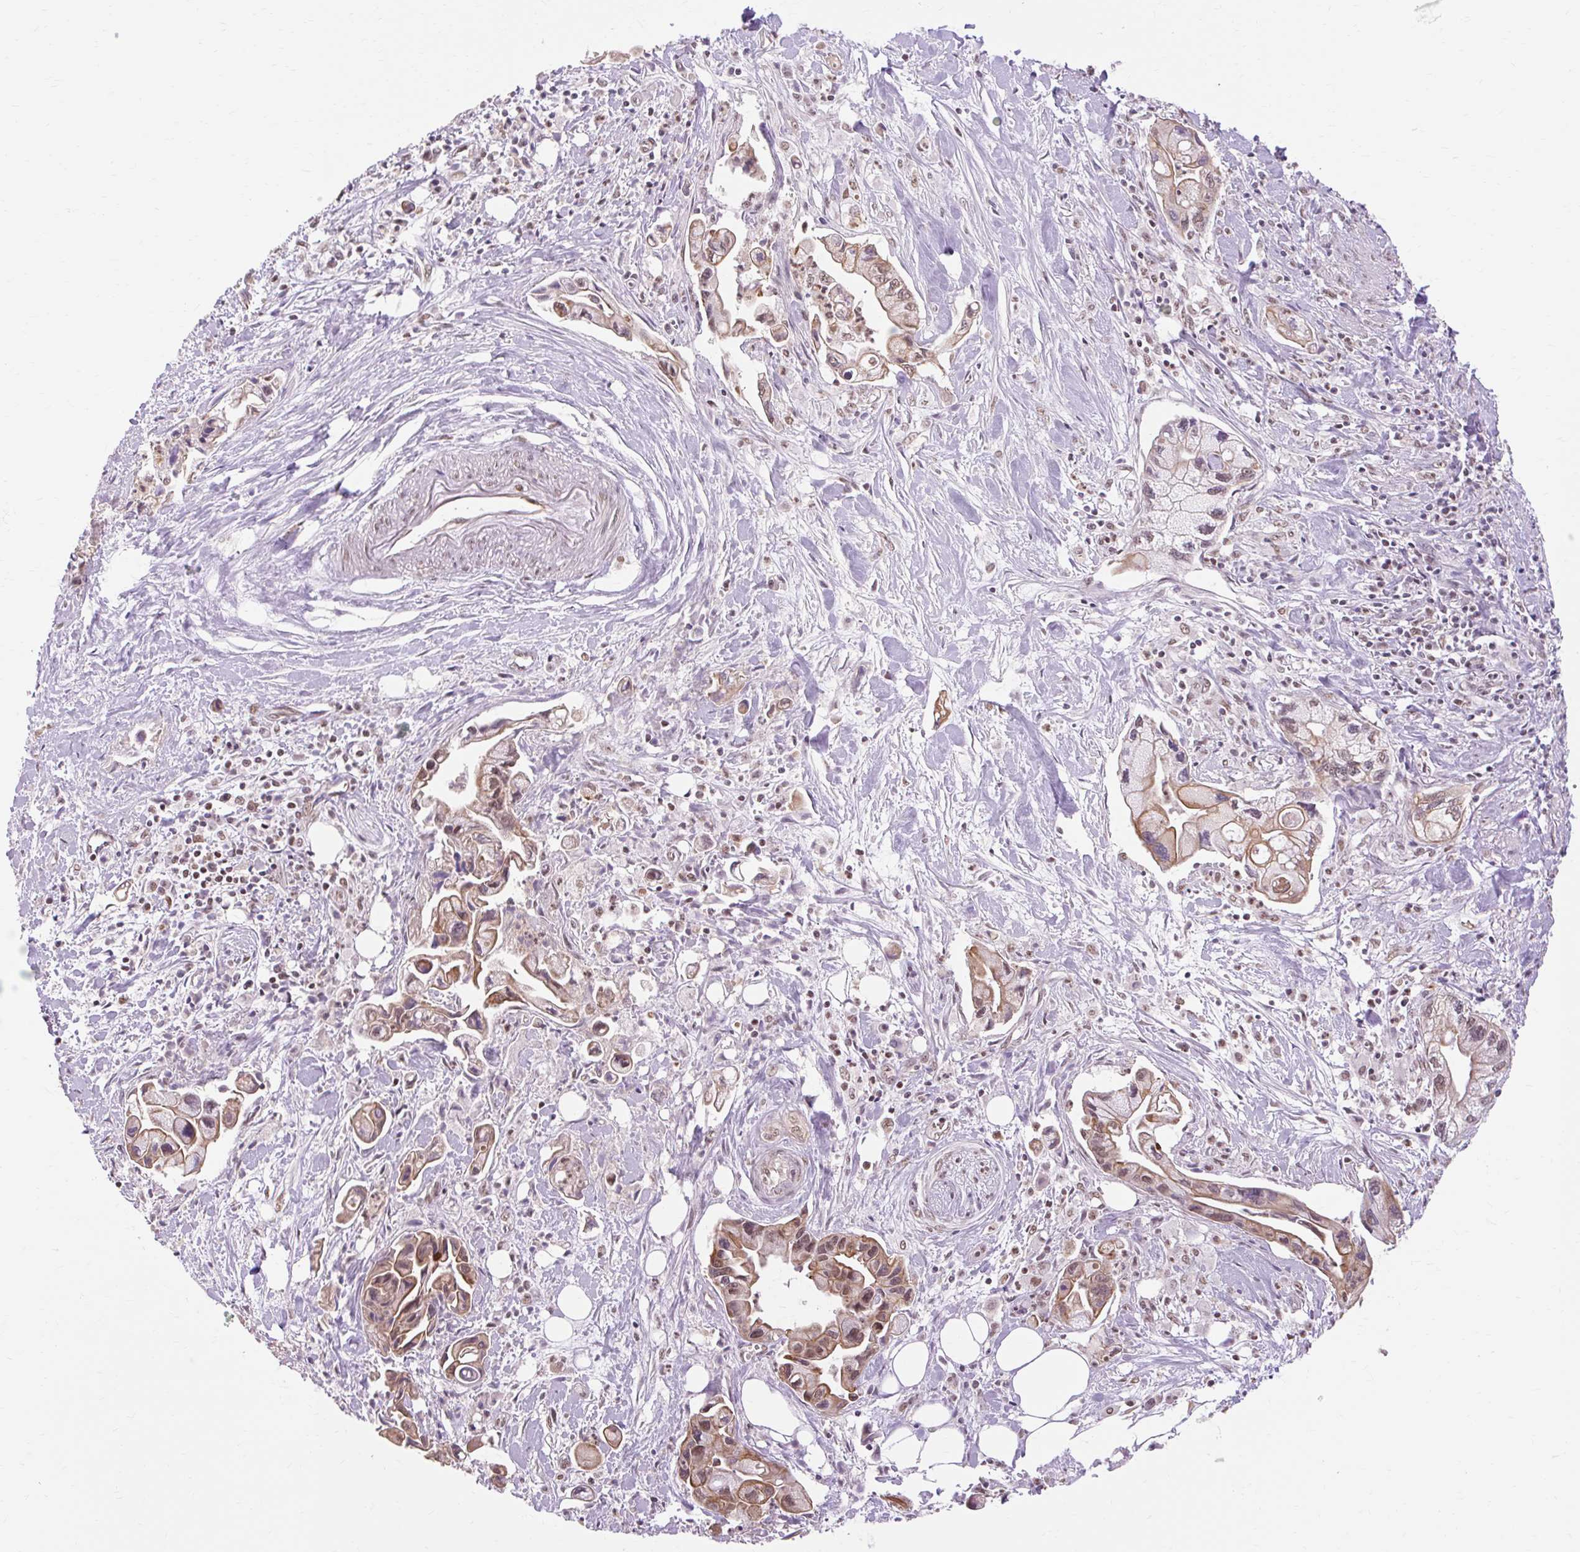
{"staining": {"intensity": "moderate", "quantity": ">75%", "location": "cytoplasmic/membranous,nuclear"}, "tissue": "pancreatic cancer", "cell_type": "Tumor cells", "image_type": "cancer", "snomed": [{"axis": "morphology", "description": "Adenocarcinoma, NOS"}, {"axis": "topography", "description": "Pancreas"}], "caption": "The photomicrograph exhibits a brown stain indicating the presence of a protein in the cytoplasmic/membranous and nuclear of tumor cells in pancreatic adenocarcinoma. The staining was performed using DAB to visualize the protein expression in brown, while the nuclei were stained in blue with hematoxylin (Magnification: 20x).", "gene": "NPIPB12", "patient": {"sex": "male", "age": 61}}